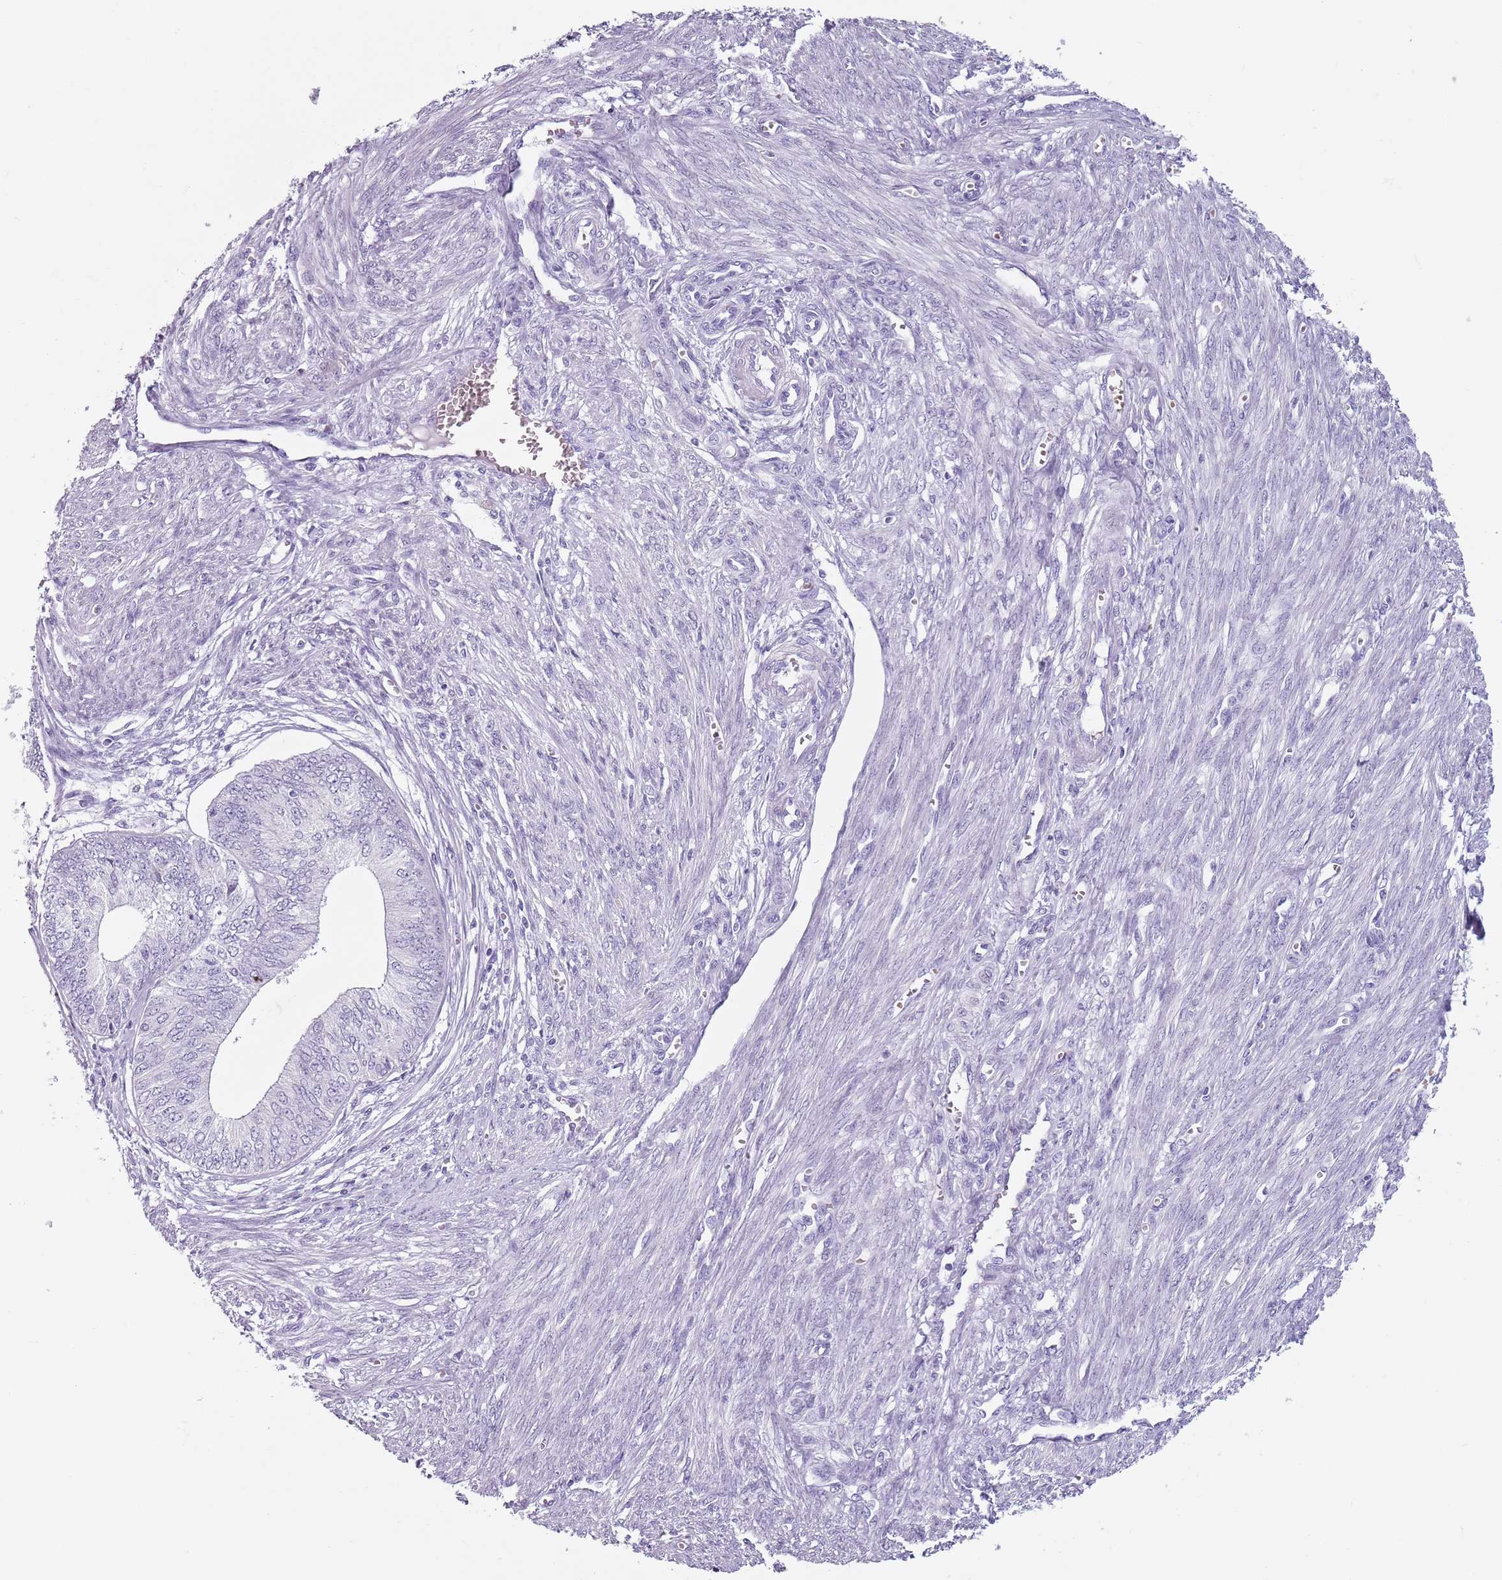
{"staining": {"intensity": "negative", "quantity": "none", "location": "none"}, "tissue": "endometrial cancer", "cell_type": "Tumor cells", "image_type": "cancer", "snomed": [{"axis": "morphology", "description": "Adenocarcinoma, NOS"}, {"axis": "topography", "description": "Endometrium"}], "caption": "This histopathology image is of endometrial cancer stained with immunohistochemistry to label a protein in brown with the nuclei are counter-stained blue. There is no staining in tumor cells.", "gene": "SPESP1", "patient": {"sex": "female", "age": 68}}